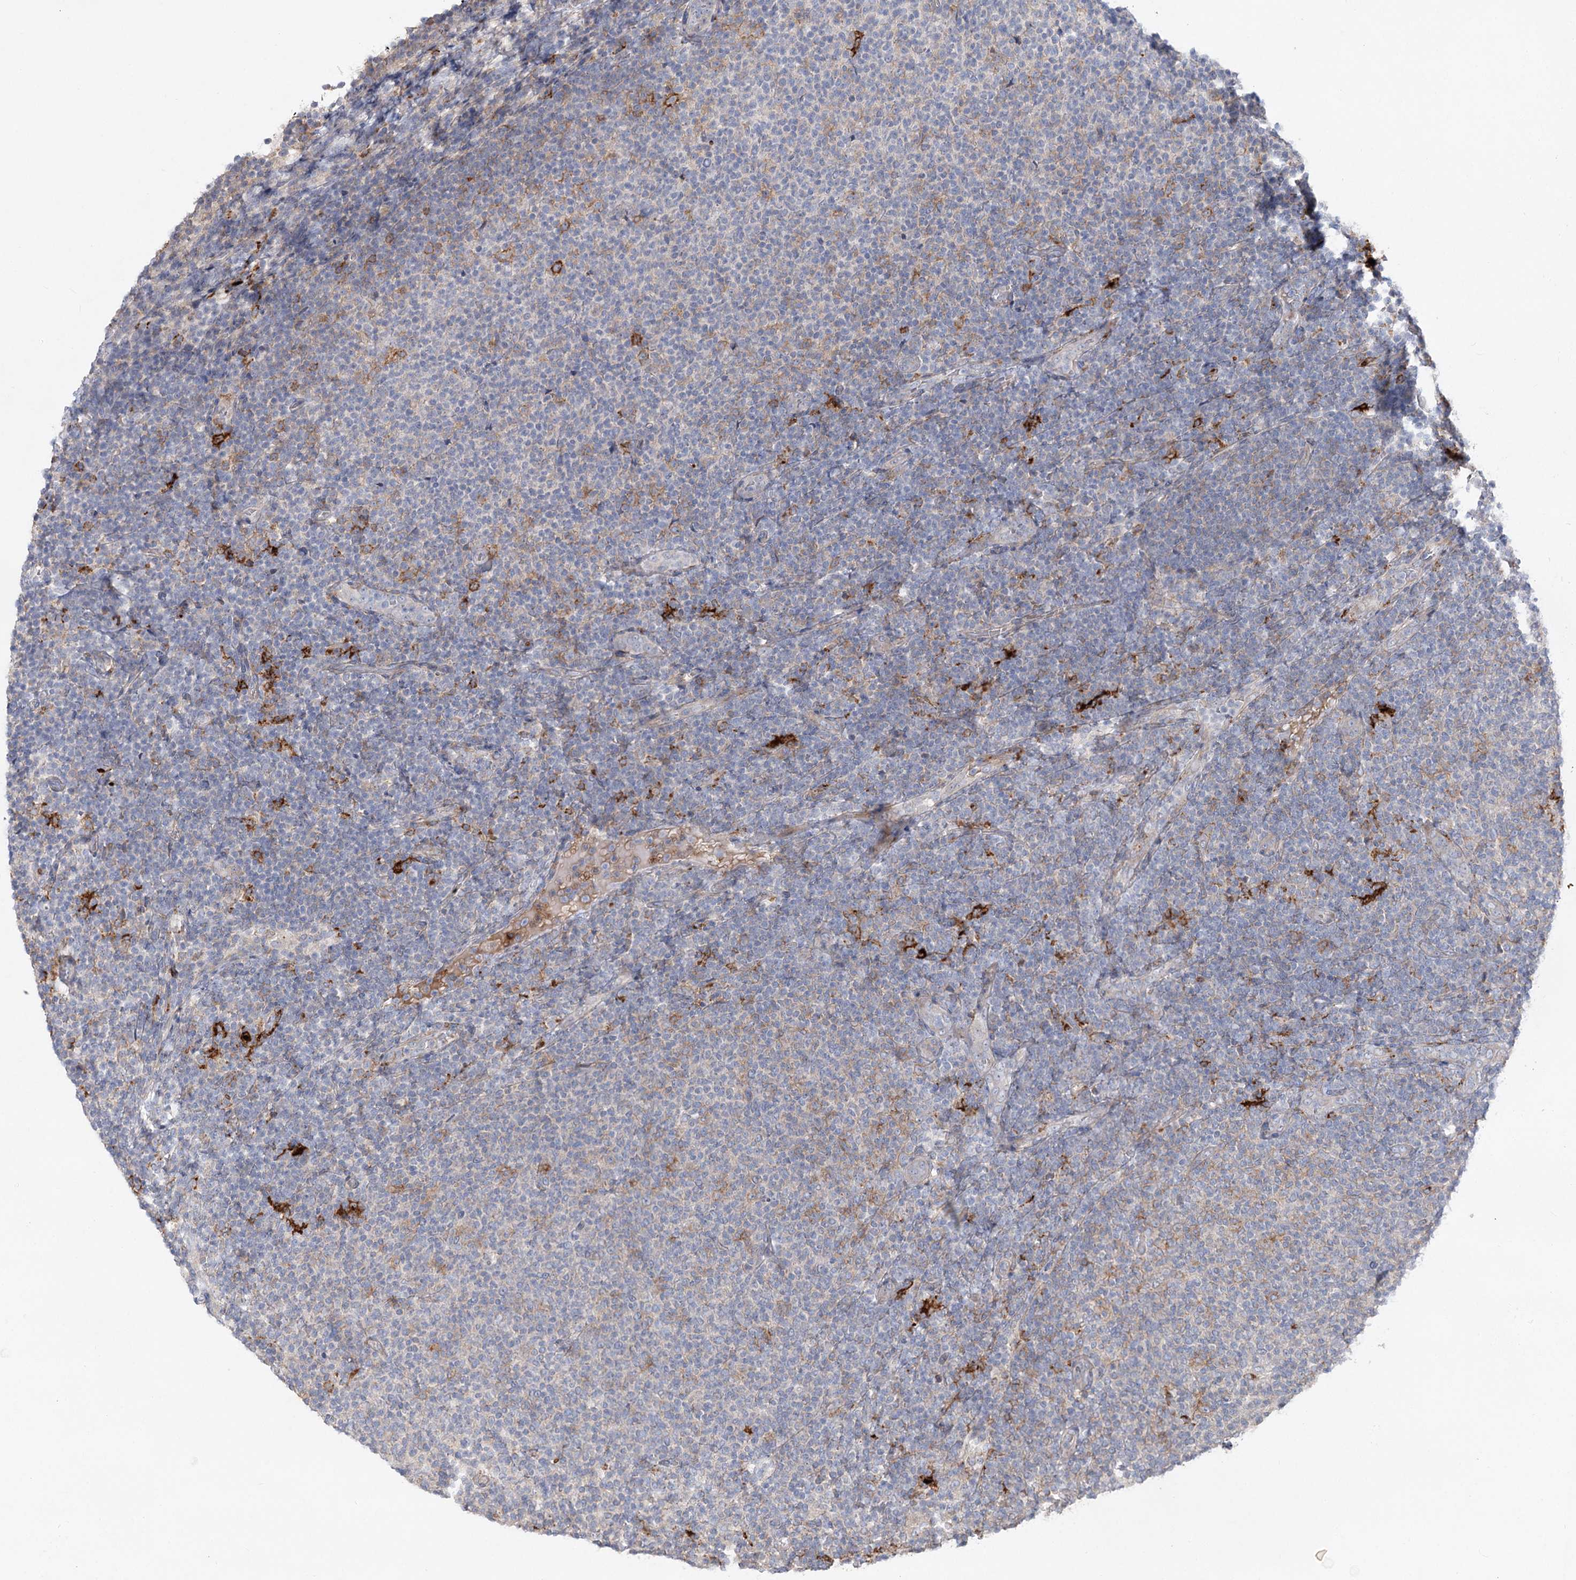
{"staining": {"intensity": "negative", "quantity": "none", "location": "none"}, "tissue": "lymphoma", "cell_type": "Tumor cells", "image_type": "cancer", "snomed": [{"axis": "morphology", "description": "Malignant lymphoma, non-Hodgkin's type, Low grade"}, {"axis": "topography", "description": "Lymph node"}], "caption": "A photomicrograph of human malignant lymphoma, non-Hodgkin's type (low-grade) is negative for staining in tumor cells.", "gene": "SCN11A", "patient": {"sex": "male", "age": 66}}